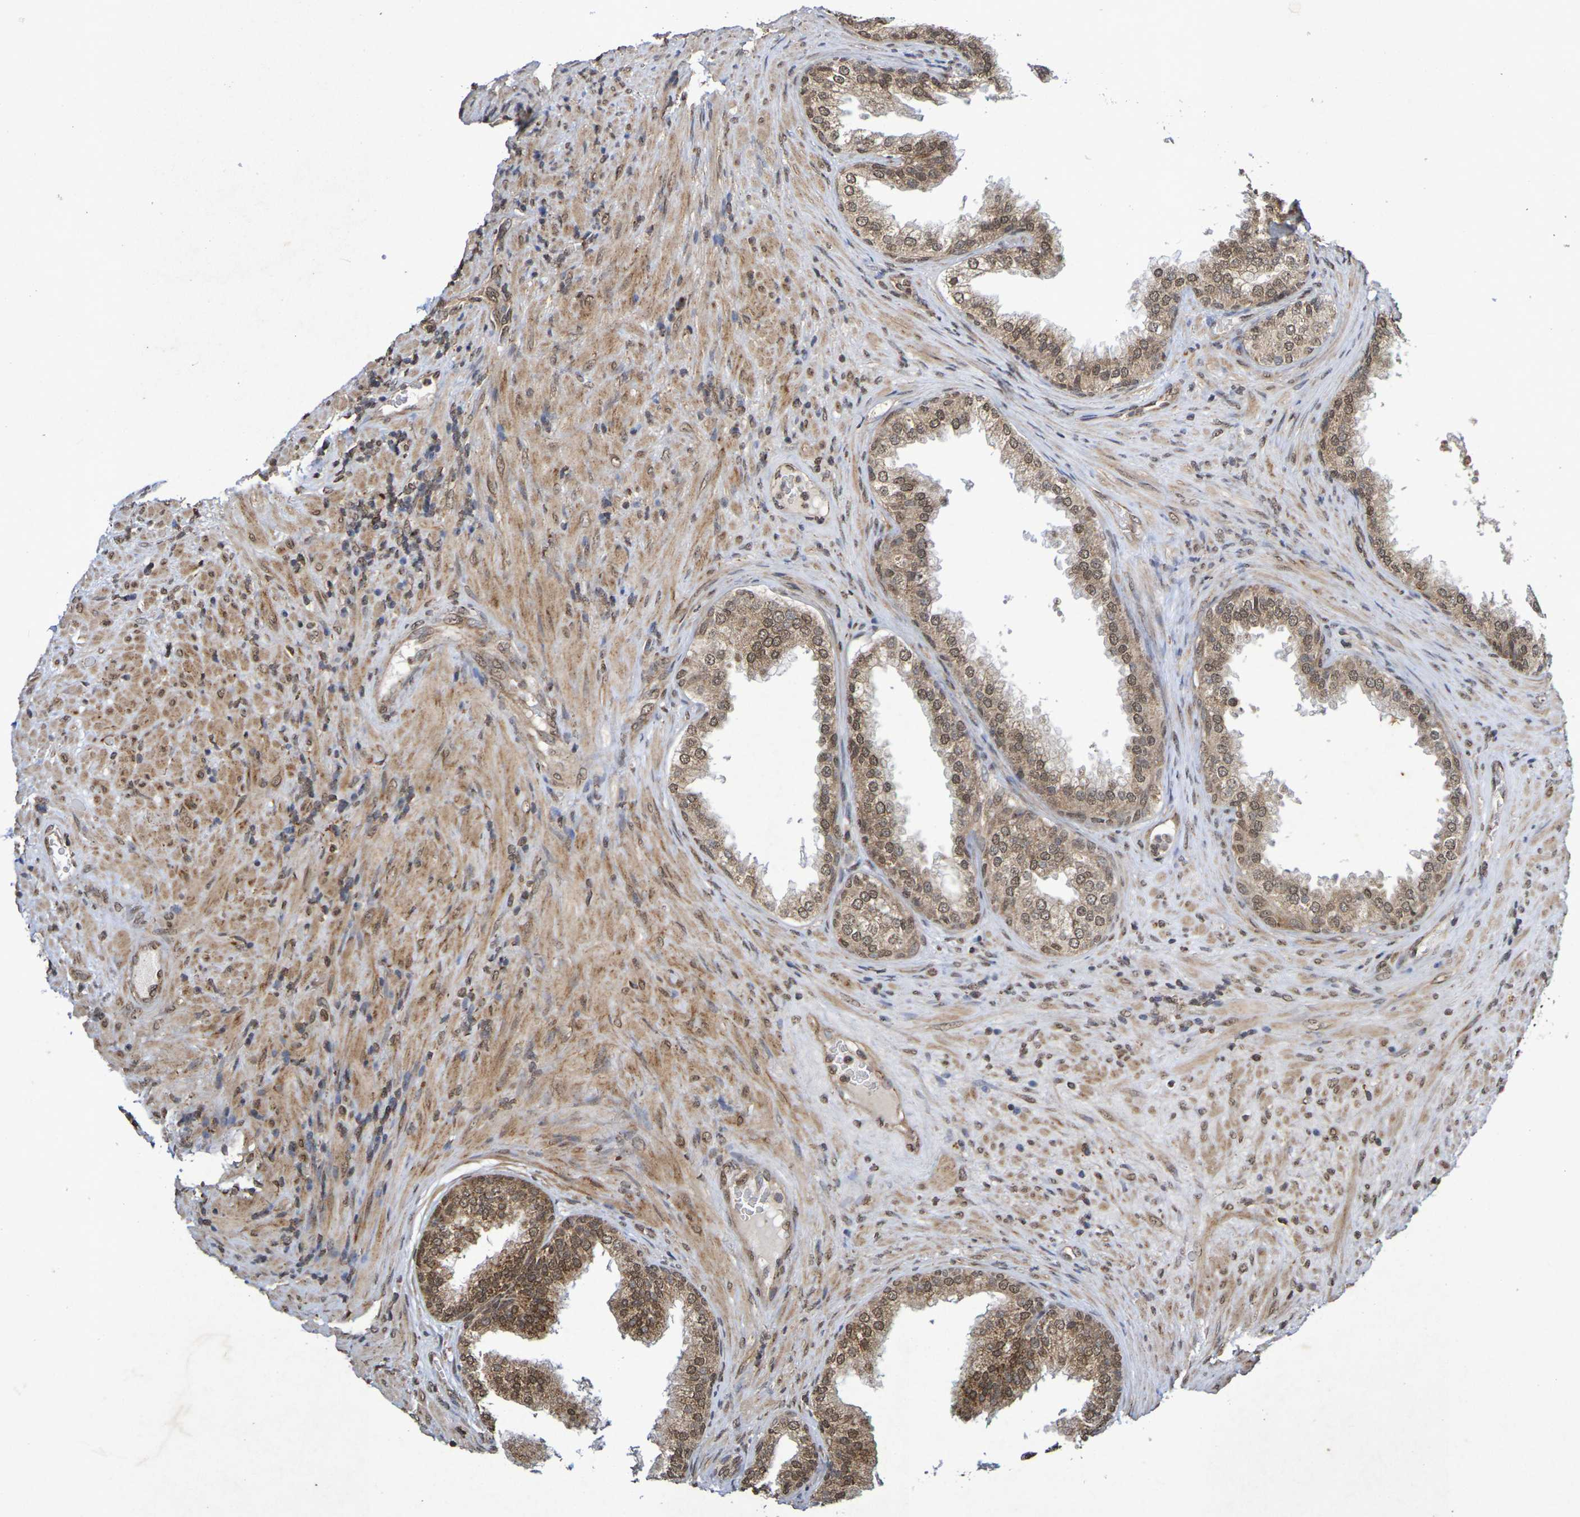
{"staining": {"intensity": "moderate", "quantity": ">75%", "location": "cytoplasmic/membranous,nuclear"}, "tissue": "prostate", "cell_type": "Glandular cells", "image_type": "normal", "snomed": [{"axis": "morphology", "description": "Normal tissue, NOS"}, {"axis": "topography", "description": "Prostate"}], "caption": "The image displays staining of benign prostate, revealing moderate cytoplasmic/membranous,nuclear protein expression (brown color) within glandular cells. The staining was performed using DAB (3,3'-diaminobenzidine), with brown indicating positive protein expression. Nuclei are stained blue with hematoxylin.", "gene": "GUCY1A2", "patient": {"sex": "male", "age": 76}}